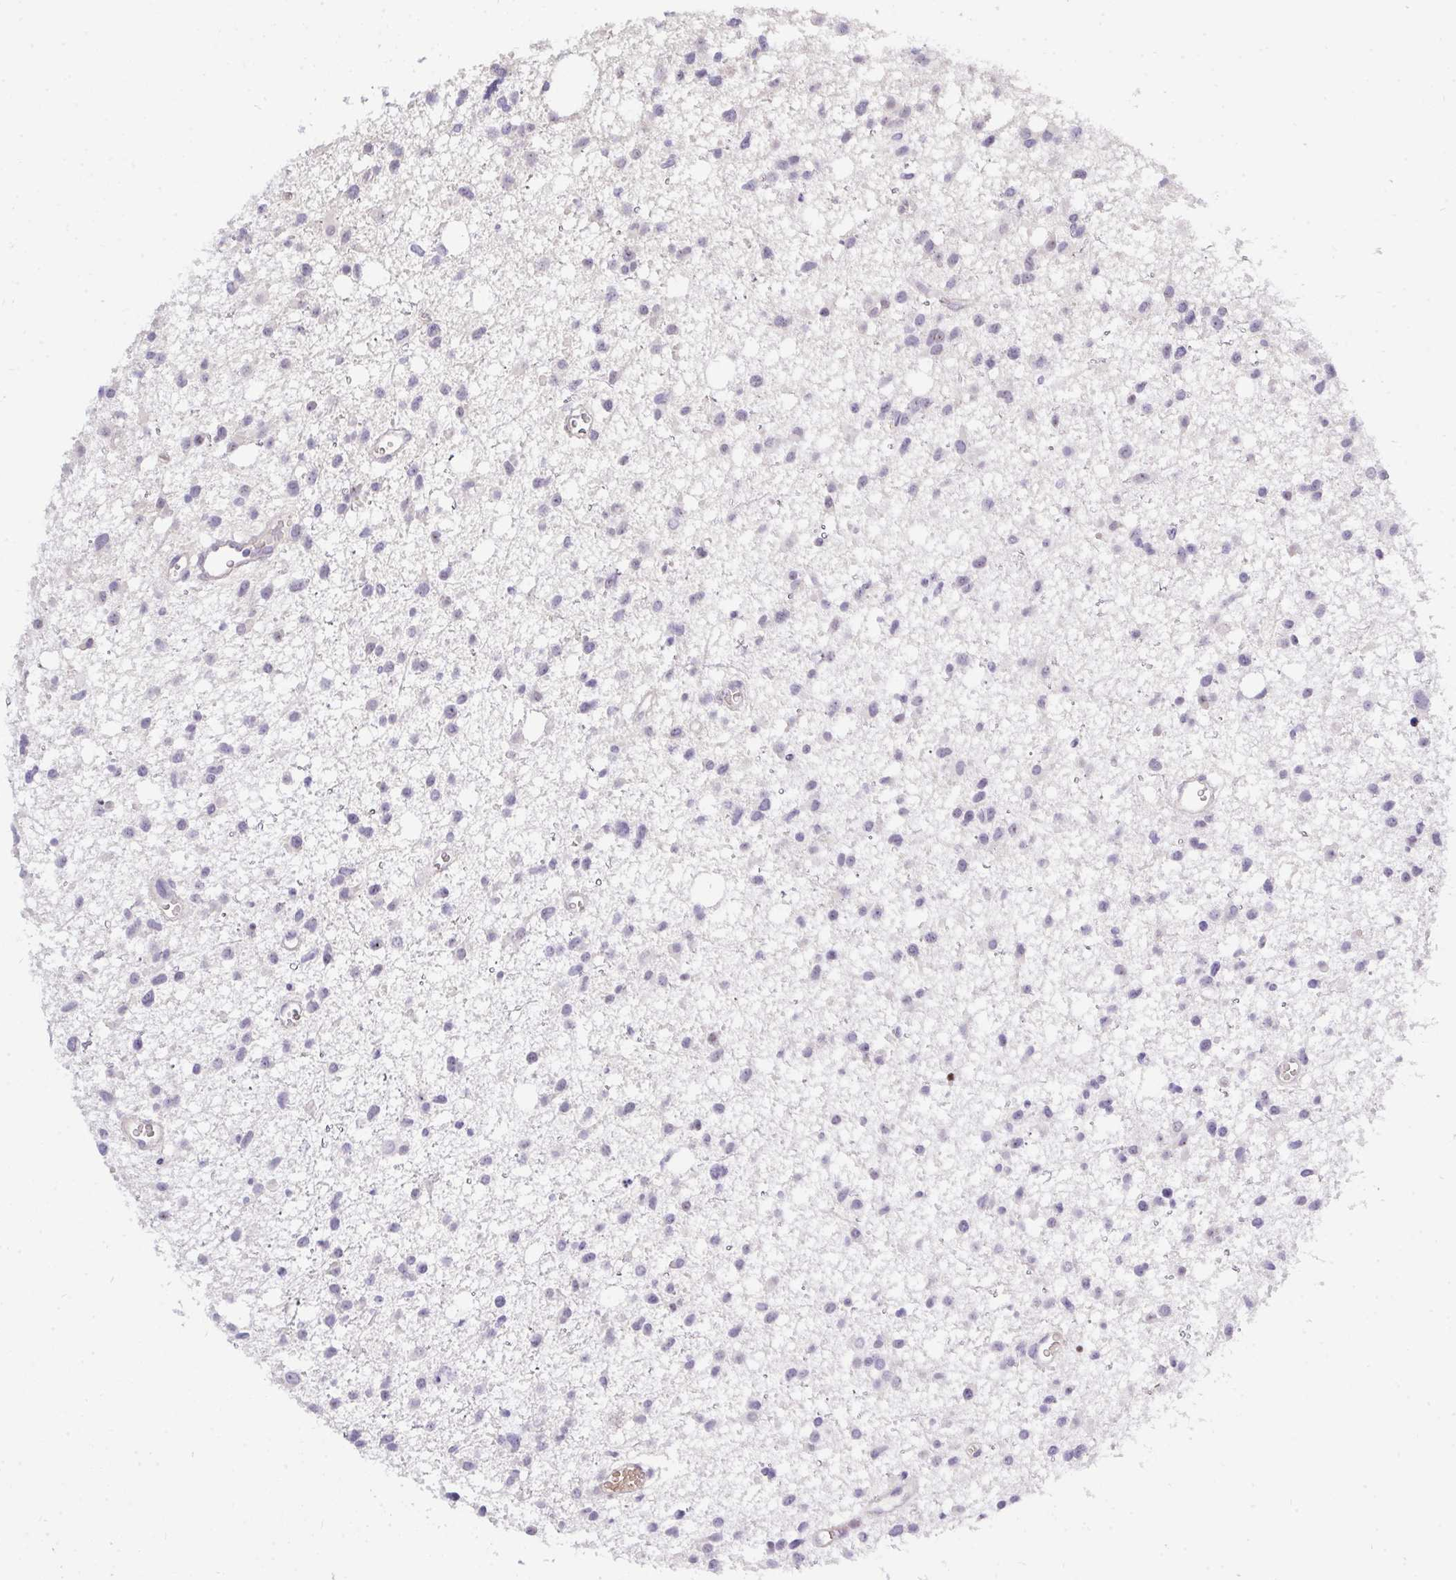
{"staining": {"intensity": "negative", "quantity": "none", "location": "none"}, "tissue": "glioma", "cell_type": "Tumor cells", "image_type": "cancer", "snomed": [{"axis": "morphology", "description": "Glioma, malignant, High grade"}, {"axis": "topography", "description": "Brain"}], "caption": "This is an immunohistochemistry (IHC) image of human malignant glioma (high-grade). There is no staining in tumor cells.", "gene": "PLPPR3", "patient": {"sex": "male", "age": 23}}